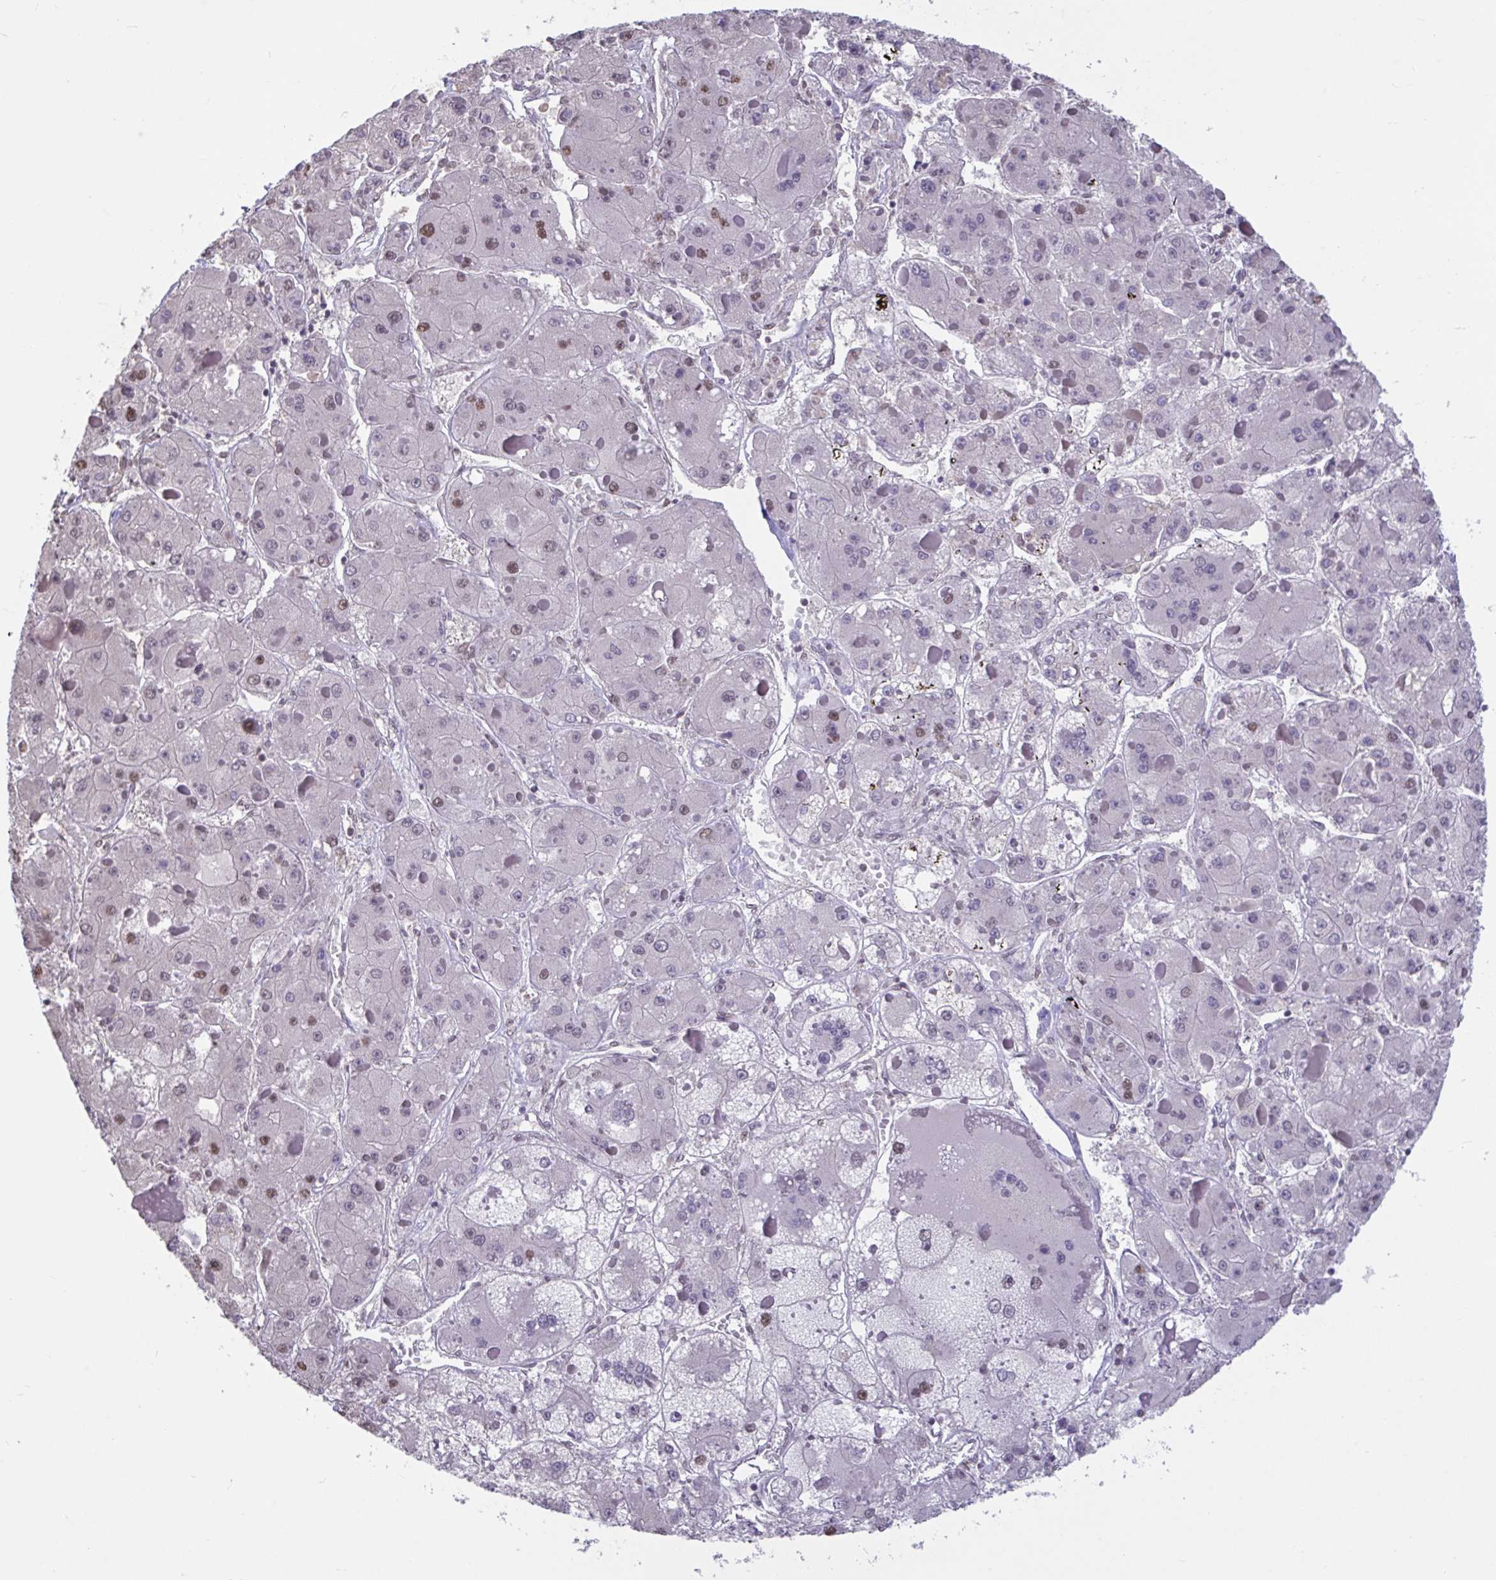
{"staining": {"intensity": "moderate", "quantity": "<25%", "location": "nuclear"}, "tissue": "liver cancer", "cell_type": "Tumor cells", "image_type": "cancer", "snomed": [{"axis": "morphology", "description": "Carcinoma, Hepatocellular, NOS"}, {"axis": "topography", "description": "Liver"}], "caption": "Hepatocellular carcinoma (liver) stained for a protein (brown) reveals moderate nuclear positive expression in about <25% of tumor cells.", "gene": "HNRNPDL", "patient": {"sex": "female", "age": 73}}